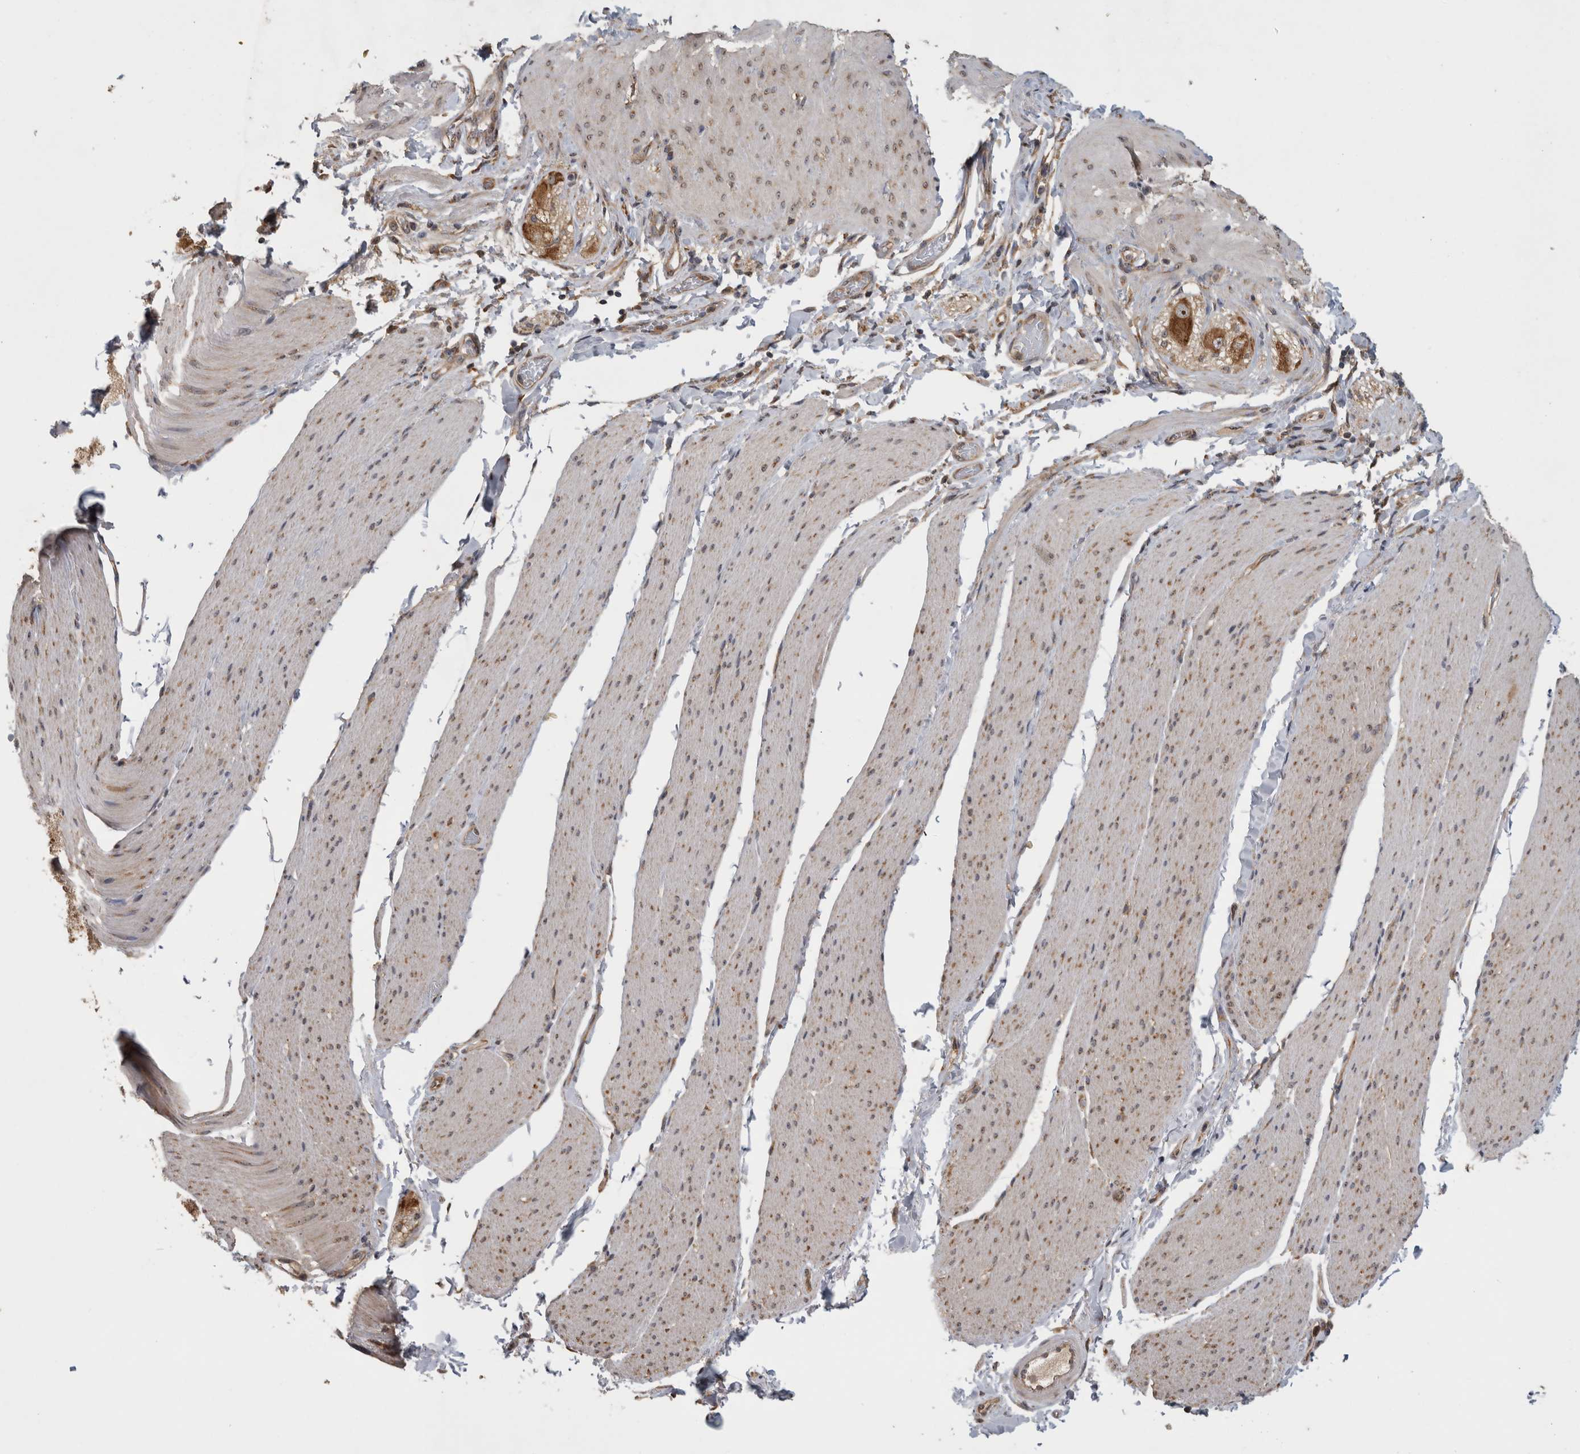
{"staining": {"intensity": "weak", "quantity": "<25%", "location": "cytoplasmic/membranous"}, "tissue": "smooth muscle", "cell_type": "Smooth muscle cells", "image_type": "normal", "snomed": [{"axis": "morphology", "description": "Normal tissue, NOS"}, {"axis": "topography", "description": "Smooth muscle"}, {"axis": "topography", "description": "Small intestine"}], "caption": "The micrograph shows no significant positivity in smooth muscle cells of smooth muscle.", "gene": "ATXN2", "patient": {"sex": "female", "age": 84}}